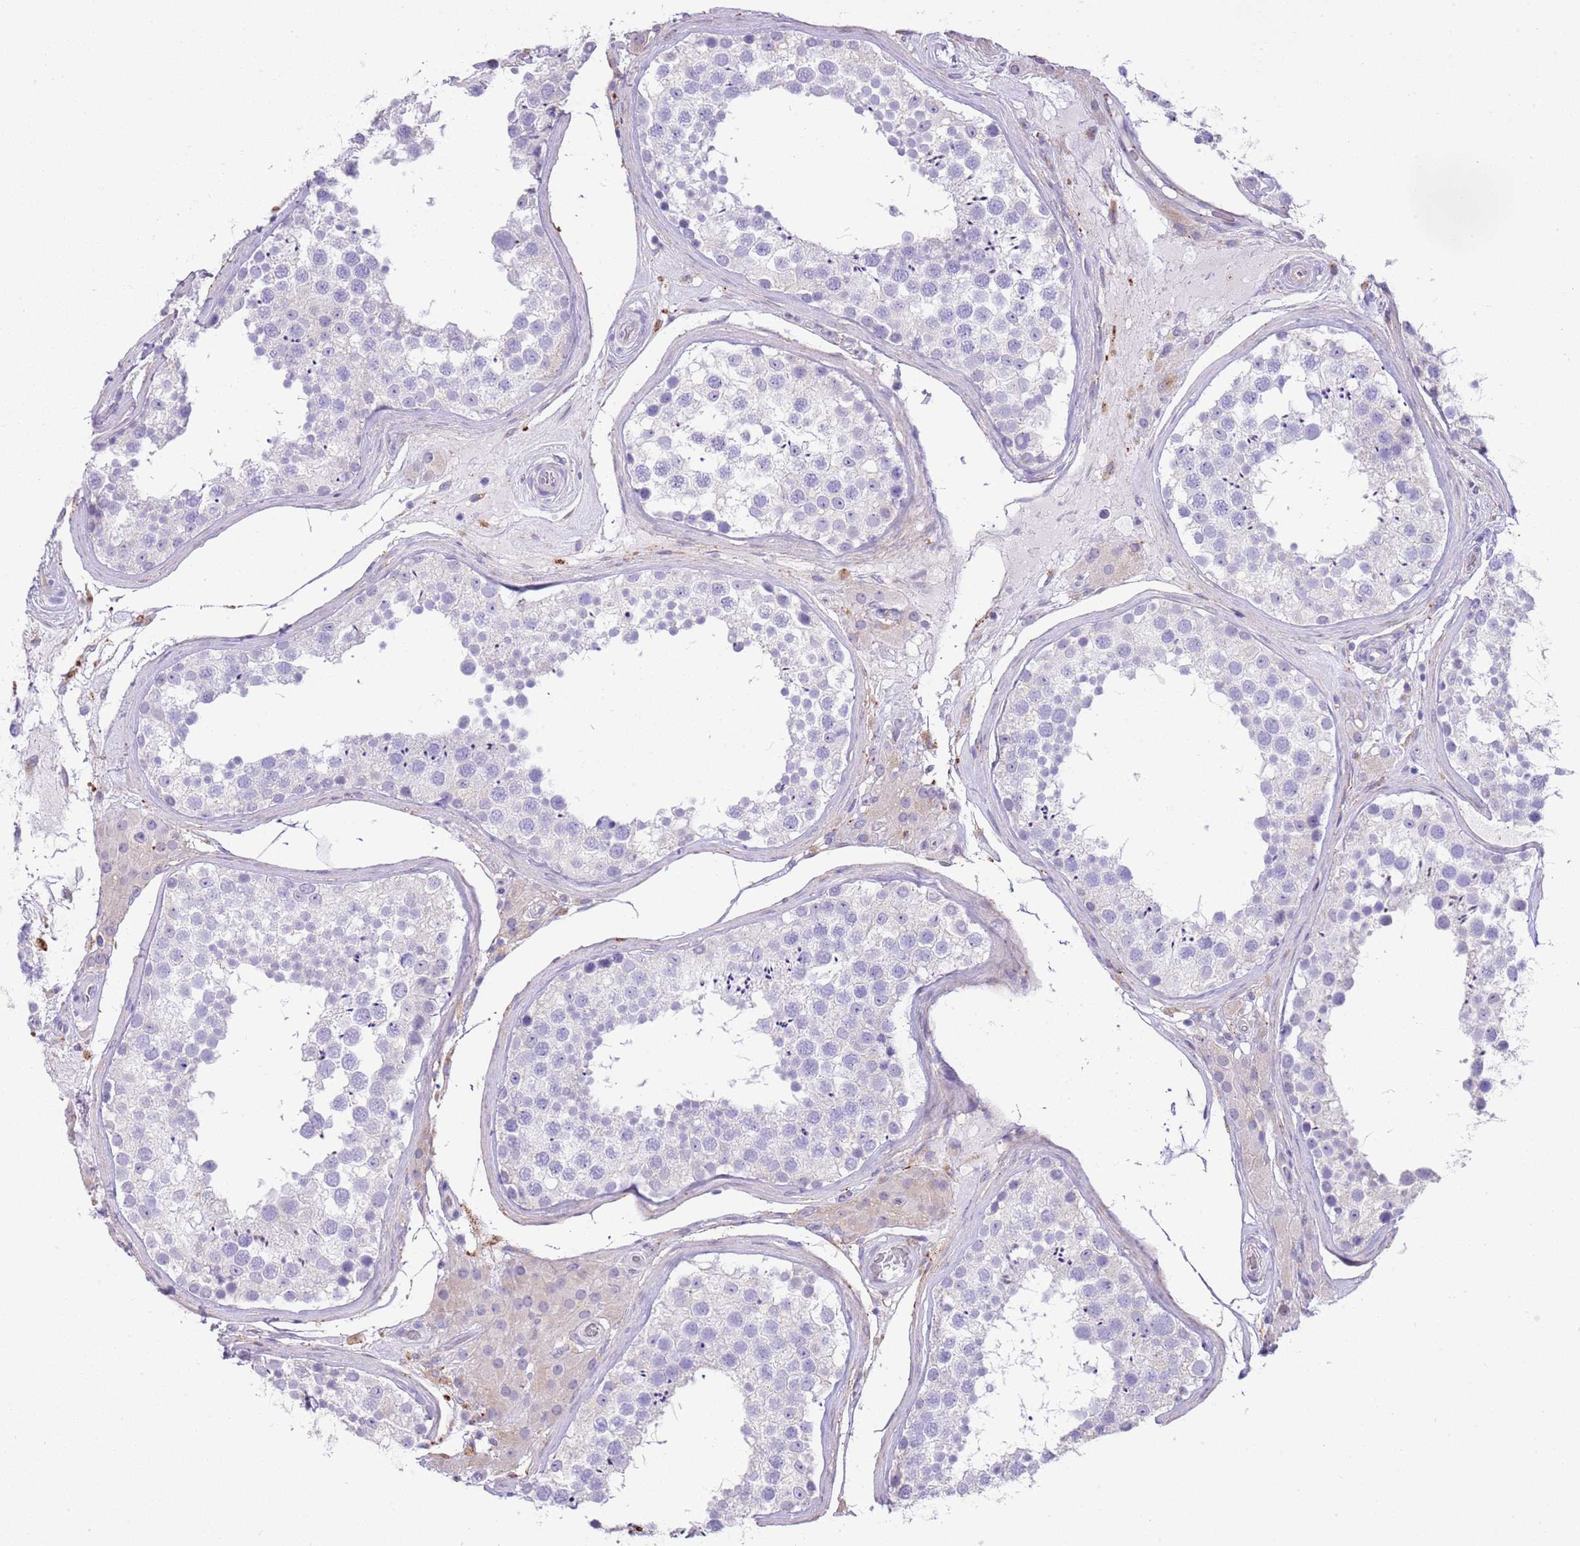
{"staining": {"intensity": "negative", "quantity": "none", "location": "none"}, "tissue": "testis", "cell_type": "Cells in seminiferous ducts", "image_type": "normal", "snomed": [{"axis": "morphology", "description": "Normal tissue, NOS"}, {"axis": "topography", "description": "Testis"}], "caption": "The histopathology image displays no staining of cells in seminiferous ducts in benign testis. The staining was performed using DAB (3,3'-diaminobenzidine) to visualize the protein expression in brown, while the nuclei were stained in blue with hematoxylin (Magnification: 20x).", "gene": "ABHD17C", "patient": {"sex": "male", "age": 46}}